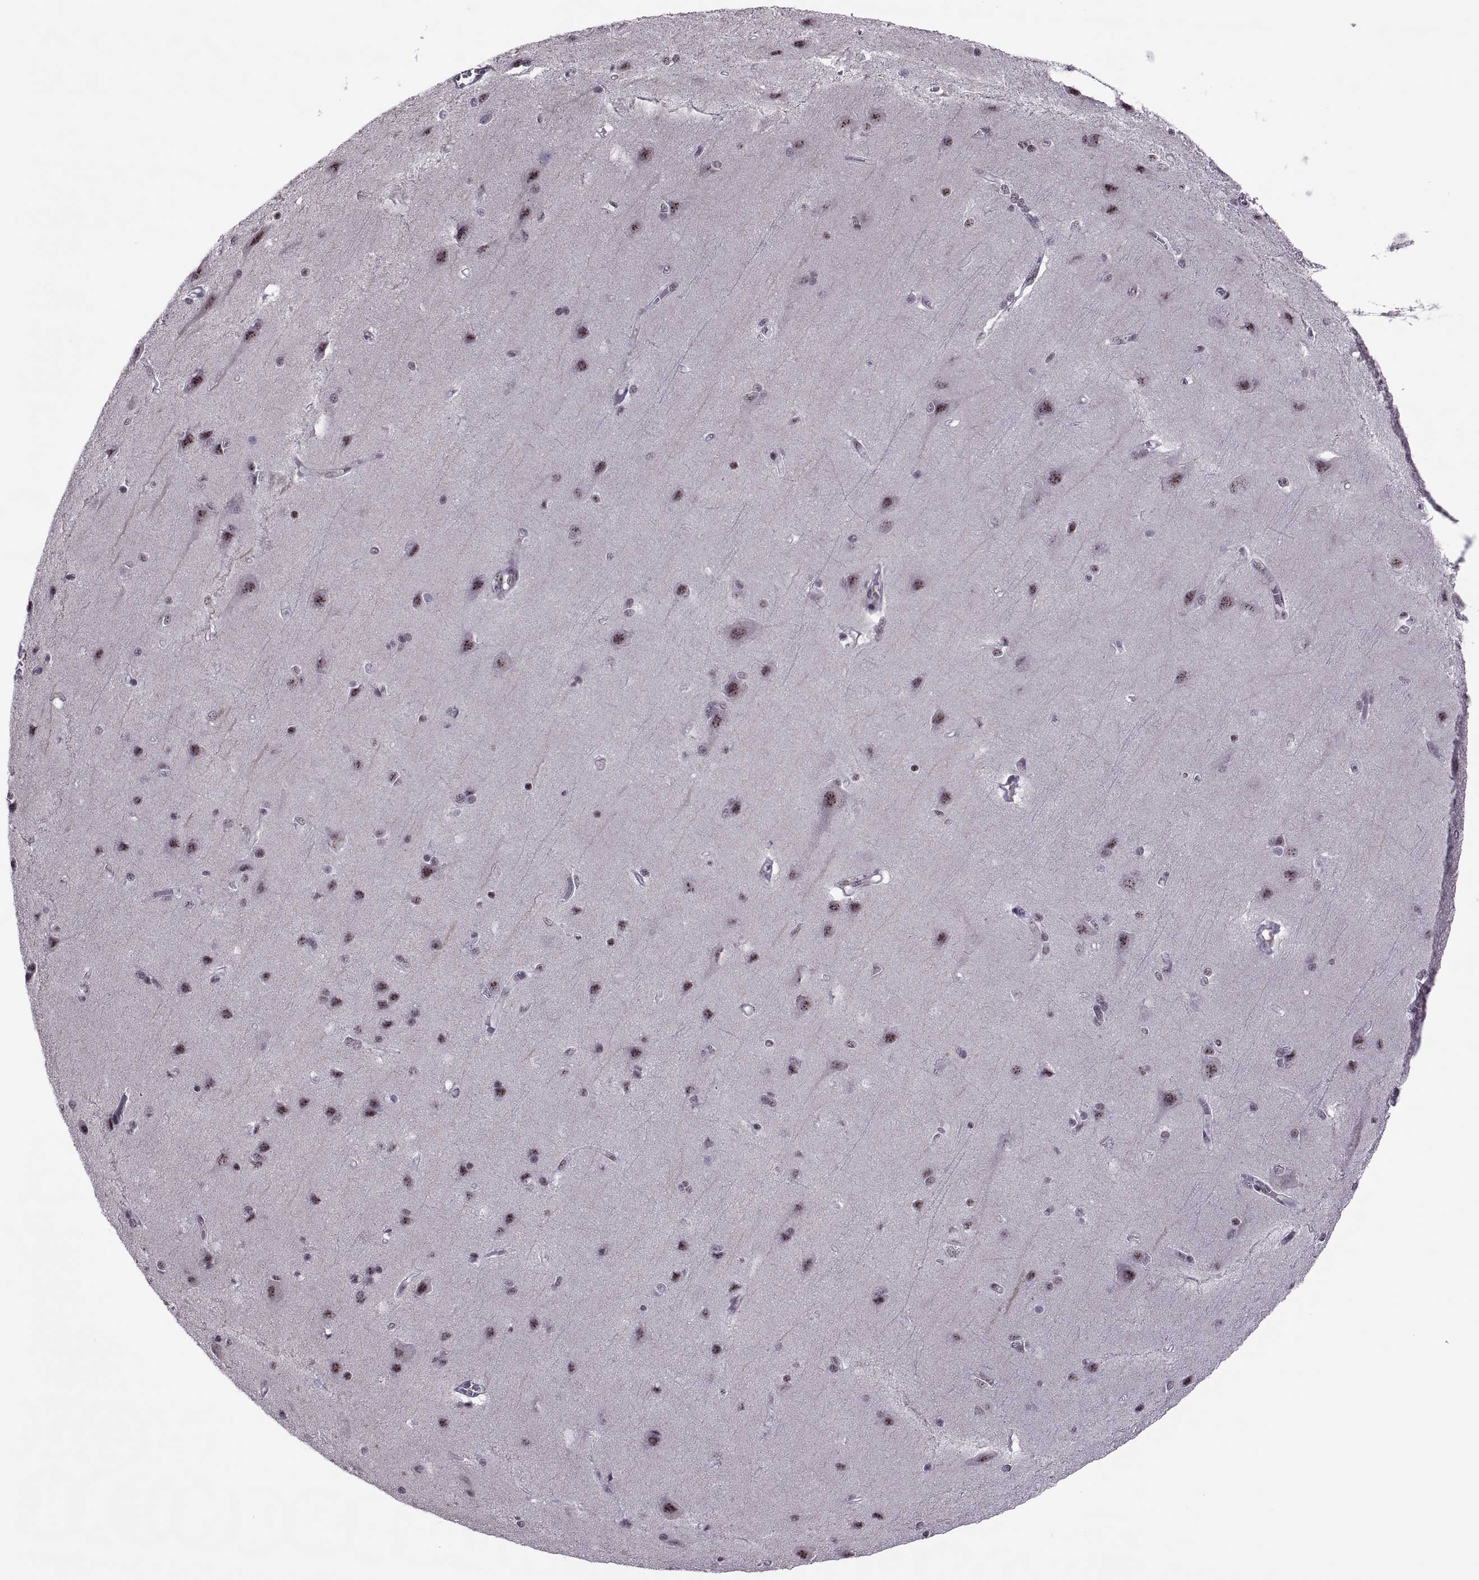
{"staining": {"intensity": "negative", "quantity": "none", "location": "none"}, "tissue": "cerebral cortex", "cell_type": "Endothelial cells", "image_type": "normal", "snomed": [{"axis": "morphology", "description": "Normal tissue, NOS"}, {"axis": "topography", "description": "Cerebral cortex"}], "caption": "This is a image of IHC staining of benign cerebral cortex, which shows no expression in endothelial cells.", "gene": "MAGEA4", "patient": {"sex": "male", "age": 37}}